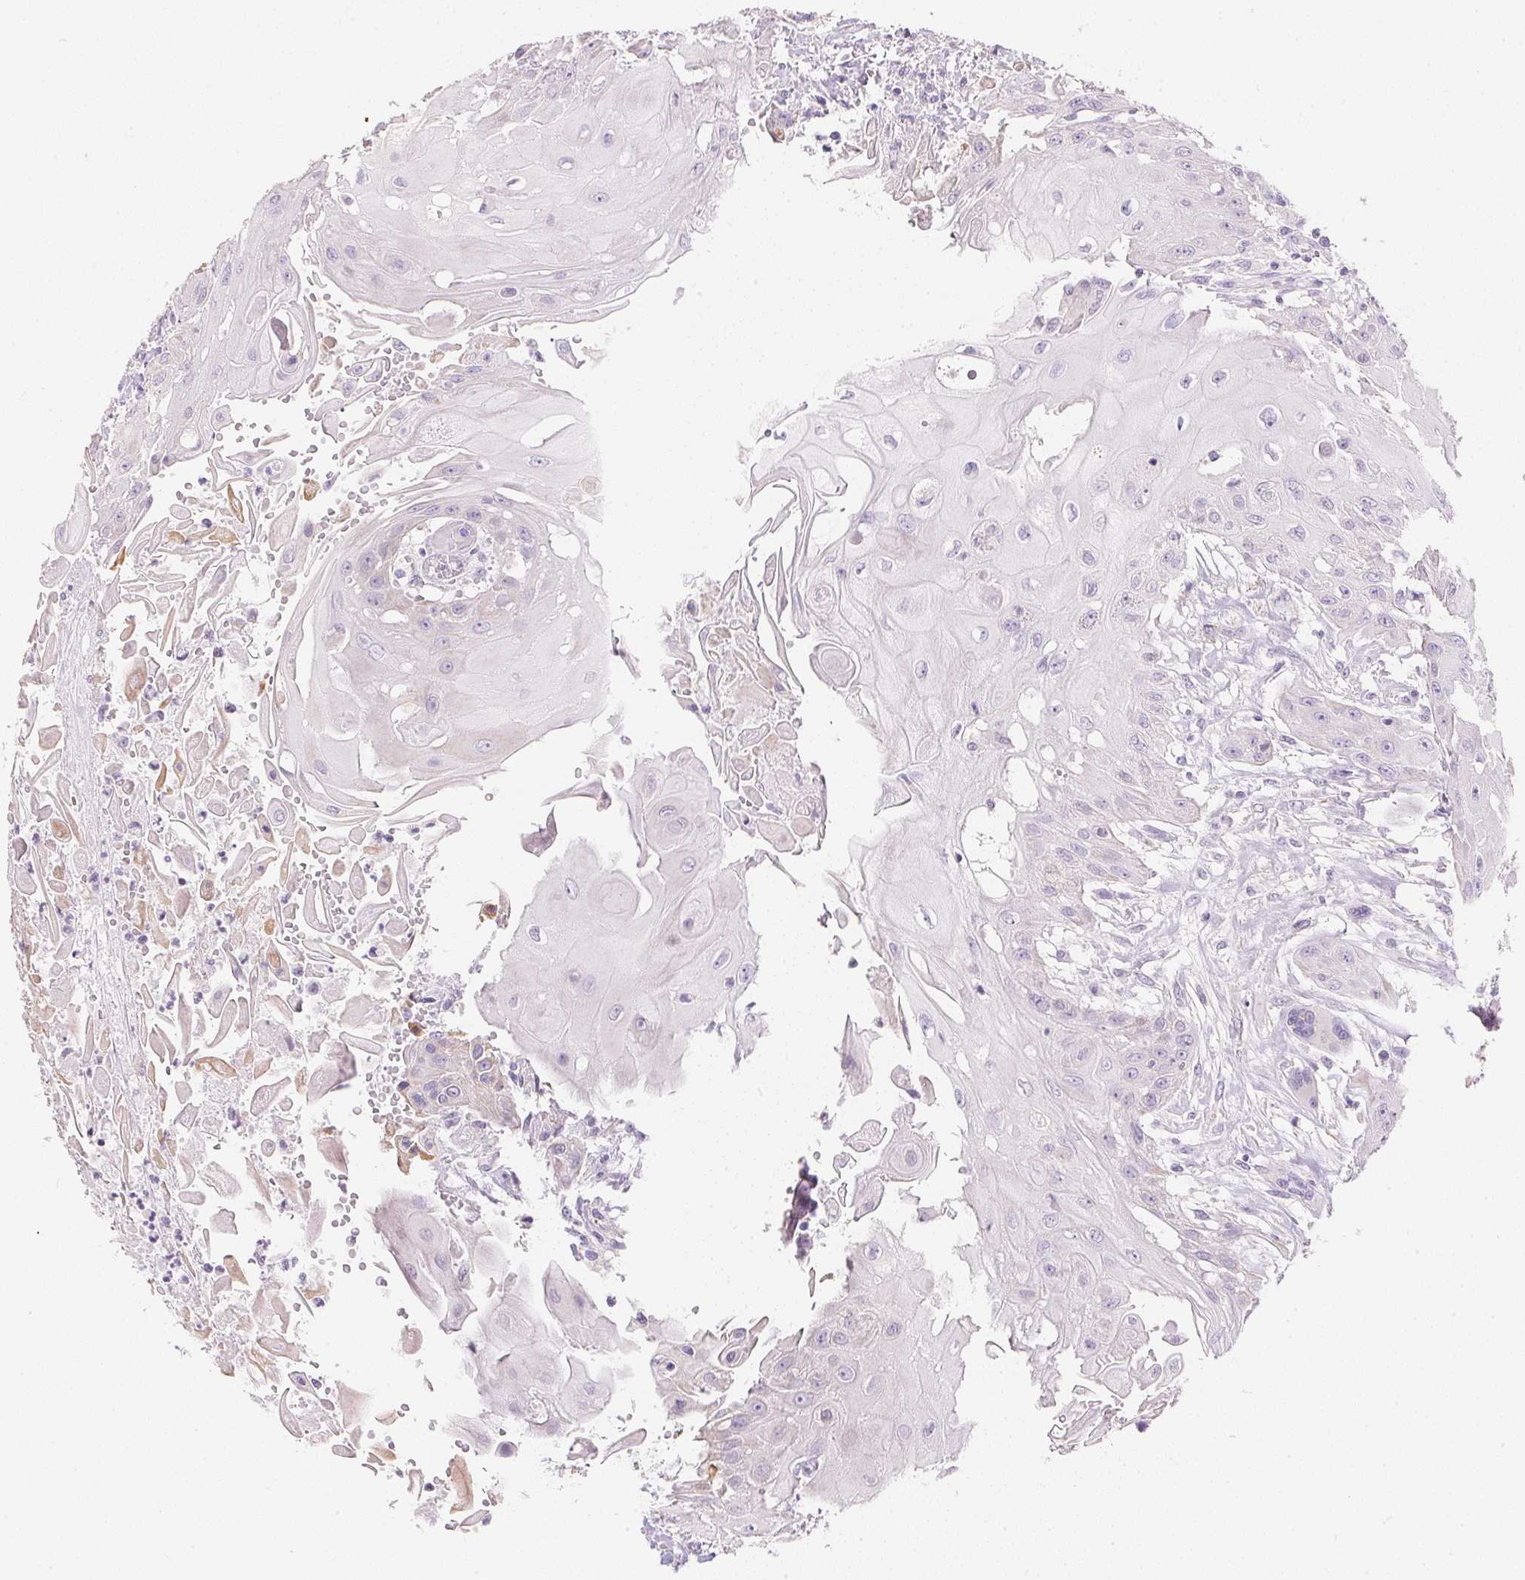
{"staining": {"intensity": "negative", "quantity": "none", "location": "none"}, "tissue": "head and neck cancer", "cell_type": "Tumor cells", "image_type": "cancer", "snomed": [{"axis": "morphology", "description": "Squamous cell carcinoma, NOS"}, {"axis": "topography", "description": "Oral tissue"}, {"axis": "topography", "description": "Head-Neck"}, {"axis": "topography", "description": "Neck, NOS"}], "caption": "High magnification brightfield microscopy of head and neck cancer stained with DAB (brown) and counterstained with hematoxylin (blue): tumor cells show no significant positivity.", "gene": "KCNE2", "patient": {"sex": "female", "age": 55}}